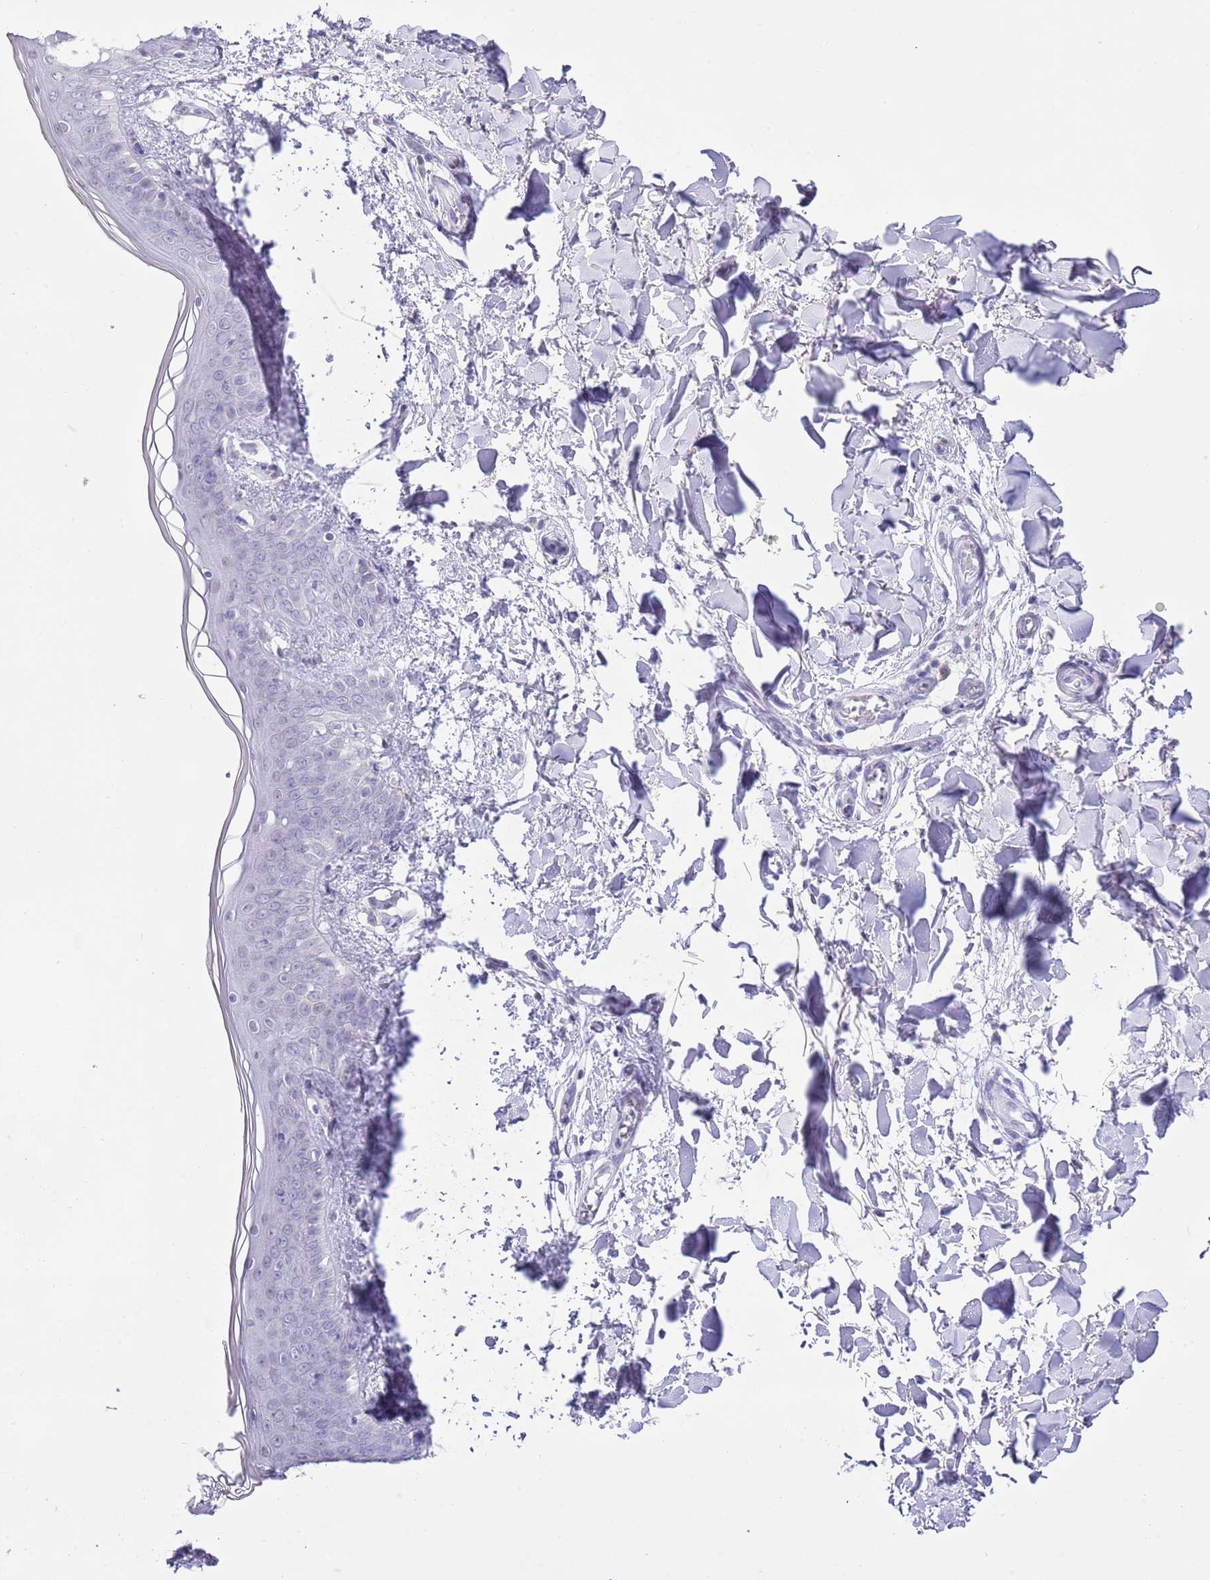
{"staining": {"intensity": "negative", "quantity": "none", "location": "none"}, "tissue": "skin", "cell_type": "Fibroblasts", "image_type": "normal", "snomed": [{"axis": "morphology", "description": "Normal tissue, NOS"}, {"axis": "topography", "description": "Skin"}], "caption": "IHC image of benign skin stained for a protein (brown), which displays no positivity in fibroblasts. The staining was performed using DAB to visualize the protein expression in brown, while the nuclei were stained in blue with hematoxylin (Magnification: 20x).", "gene": "PPP1R17", "patient": {"sex": "female", "age": 34}}